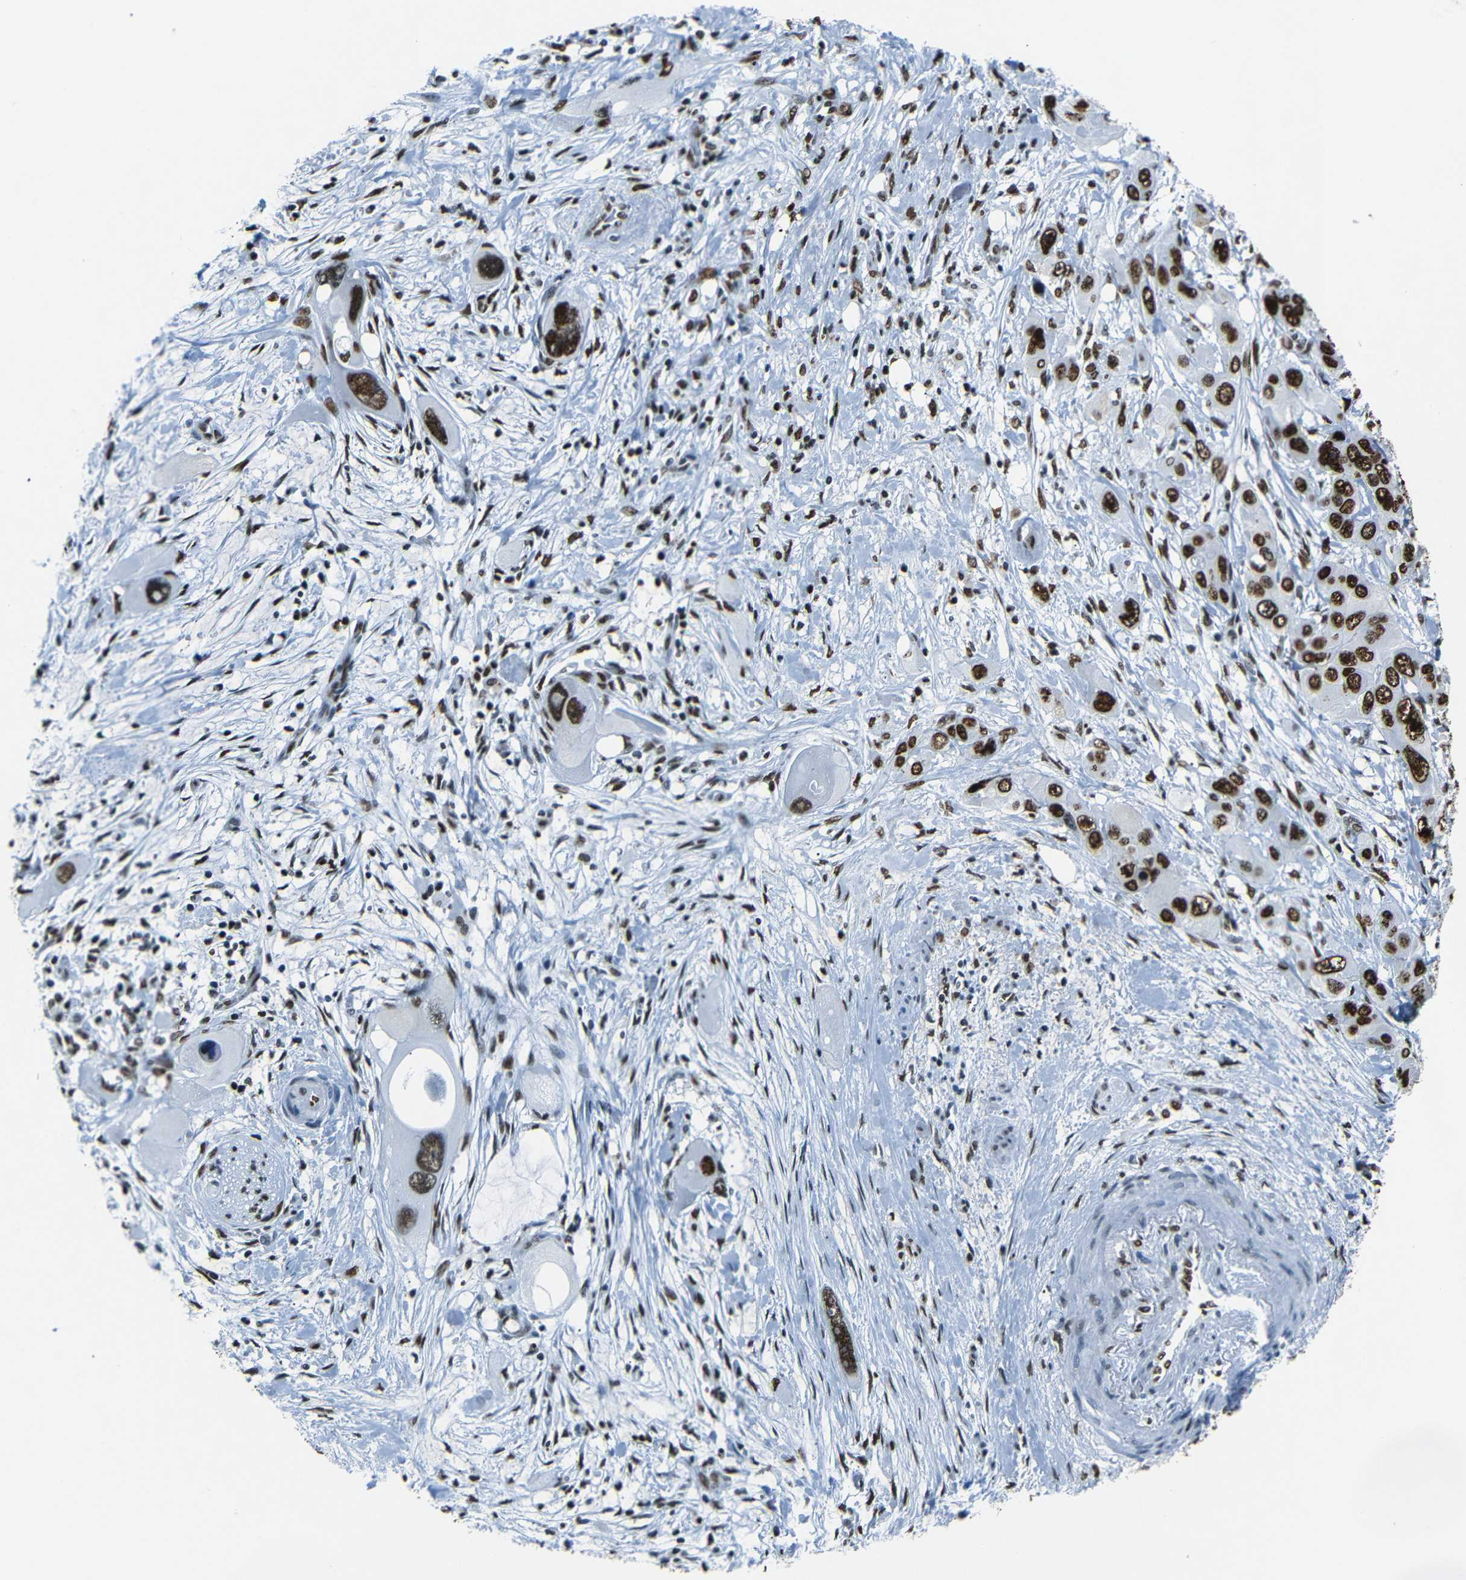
{"staining": {"intensity": "strong", "quantity": ">75%", "location": "nuclear"}, "tissue": "pancreatic cancer", "cell_type": "Tumor cells", "image_type": "cancer", "snomed": [{"axis": "morphology", "description": "Adenocarcinoma, NOS"}, {"axis": "topography", "description": "Pancreas"}], "caption": "Immunohistochemistry of human pancreatic cancer exhibits high levels of strong nuclear expression in about >75% of tumor cells.", "gene": "HMGN1", "patient": {"sex": "male", "age": 73}}